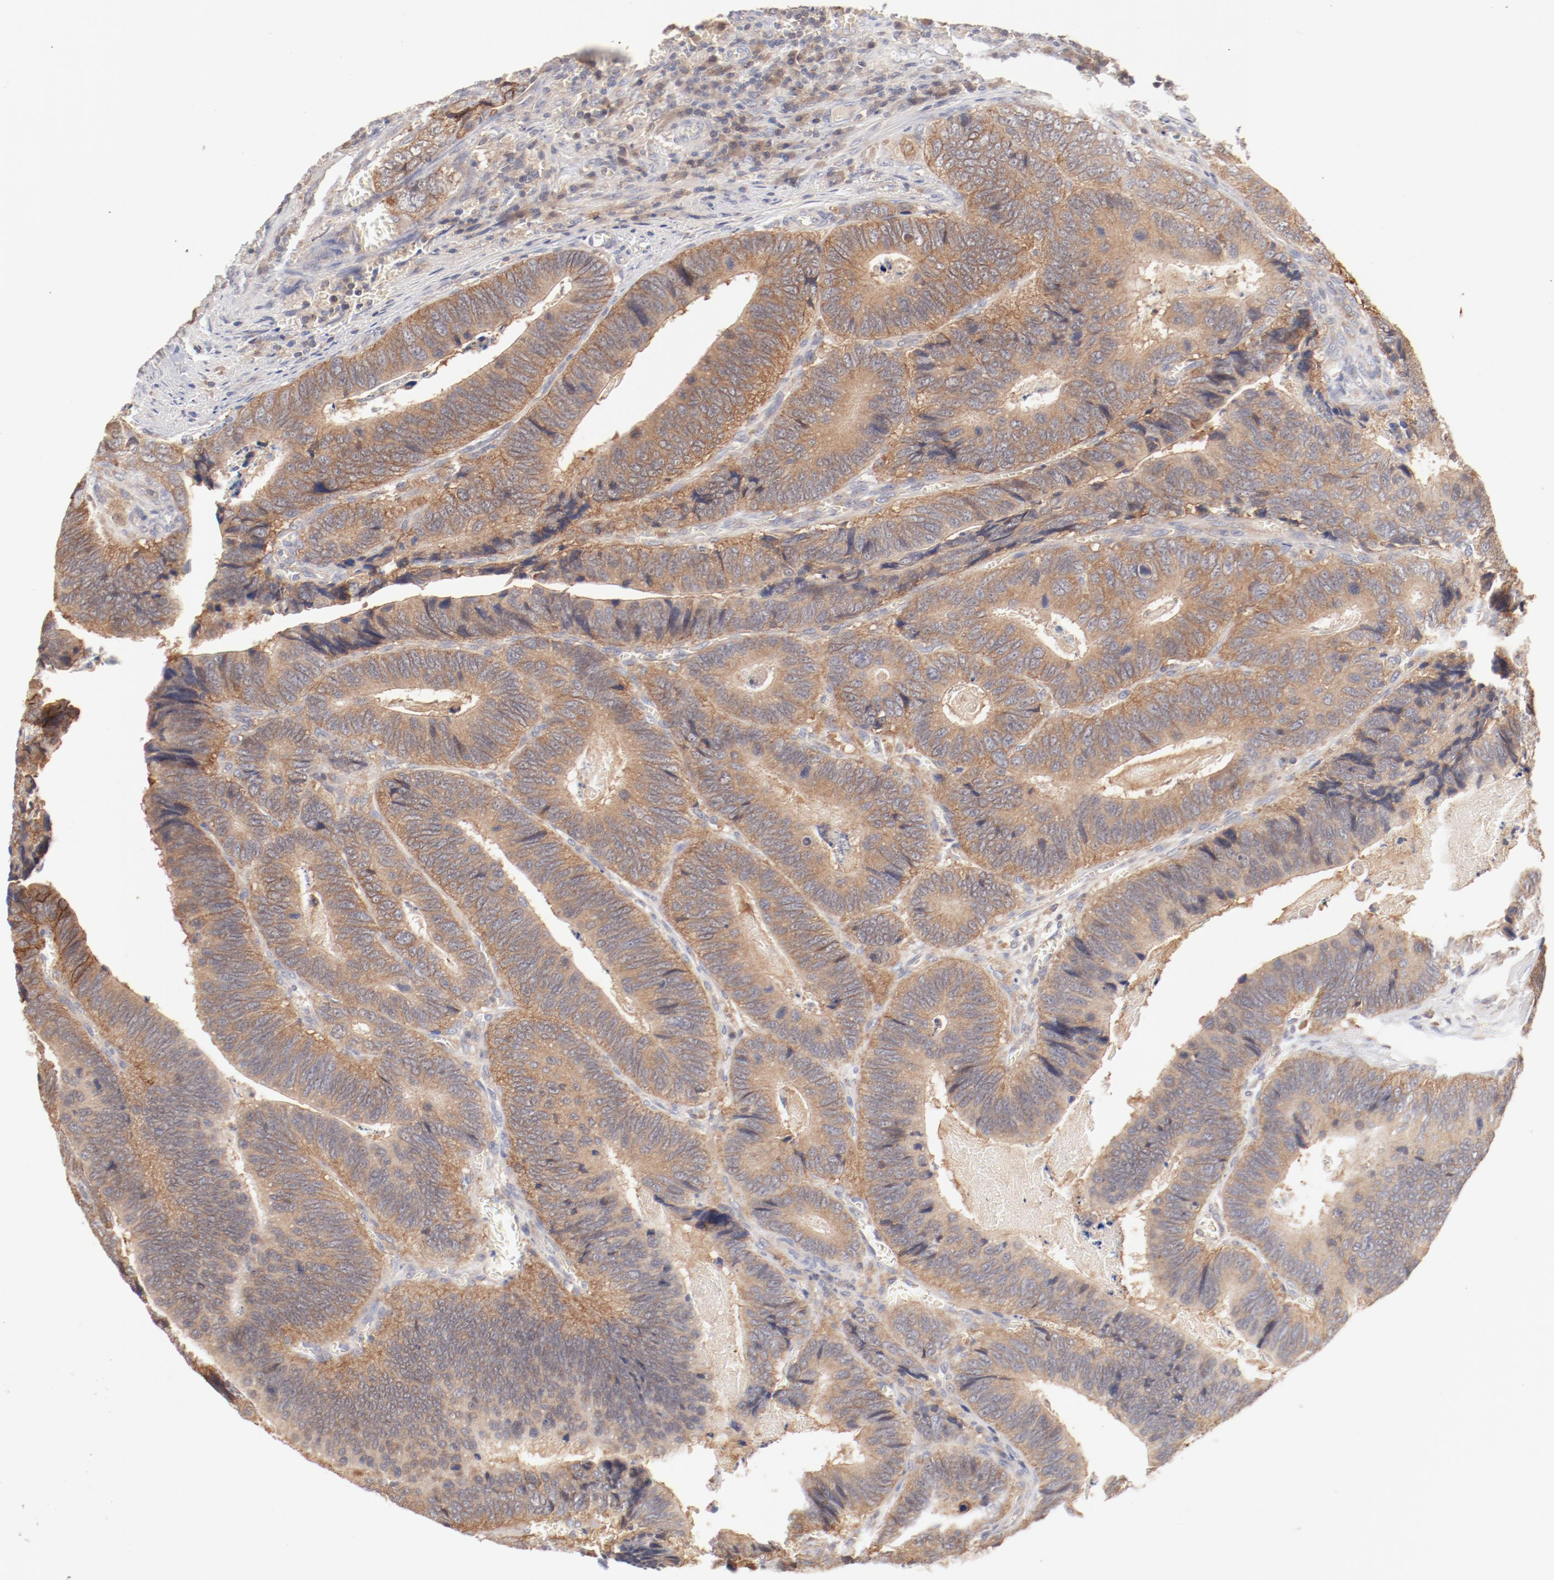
{"staining": {"intensity": "moderate", "quantity": ">75%", "location": "cytoplasmic/membranous"}, "tissue": "colorectal cancer", "cell_type": "Tumor cells", "image_type": "cancer", "snomed": [{"axis": "morphology", "description": "Adenocarcinoma, NOS"}, {"axis": "topography", "description": "Colon"}], "caption": "Immunohistochemical staining of adenocarcinoma (colorectal) shows medium levels of moderate cytoplasmic/membranous protein positivity in approximately >75% of tumor cells. (Stains: DAB (3,3'-diaminobenzidine) in brown, nuclei in blue, Microscopy: brightfield microscopy at high magnification).", "gene": "SETD3", "patient": {"sex": "male", "age": 72}}